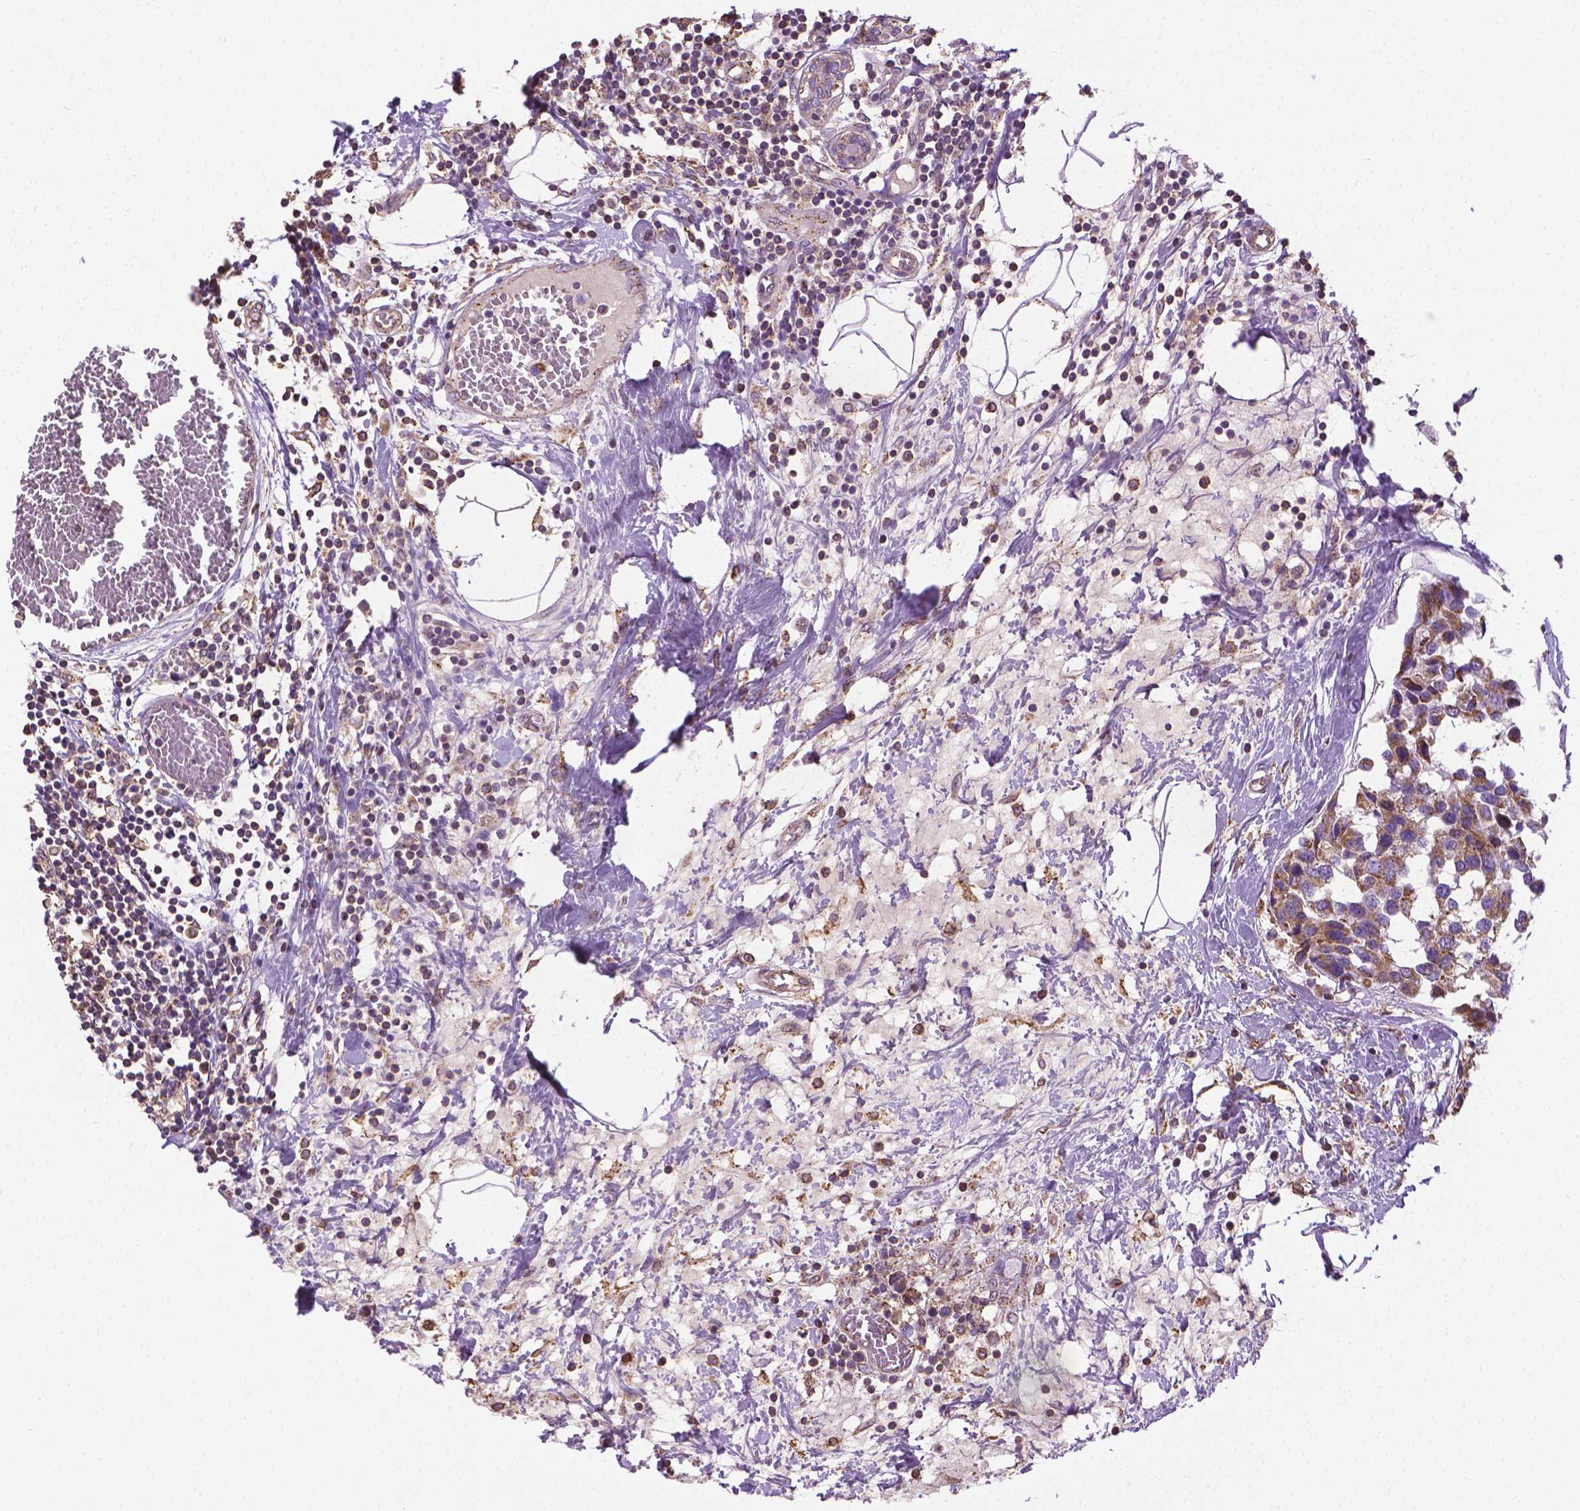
{"staining": {"intensity": "weak", "quantity": ">75%", "location": "cytoplasmic/membranous"}, "tissue": "breast cancer", "cell_type": "Tumor cells", "image_type": "cancer", "snomed": [{"axis": "morphology", "description": "Lobular carcinoma"}, {"axis": "topography", "description": "Breast"}], "caption": "Tumor cells display low levels of weak cytoplasmic/membranous staining in approximately >75% of cells in human breast cancer.", "gene": "SLC51B", "patient": {"sex": "female", "age": 59}}